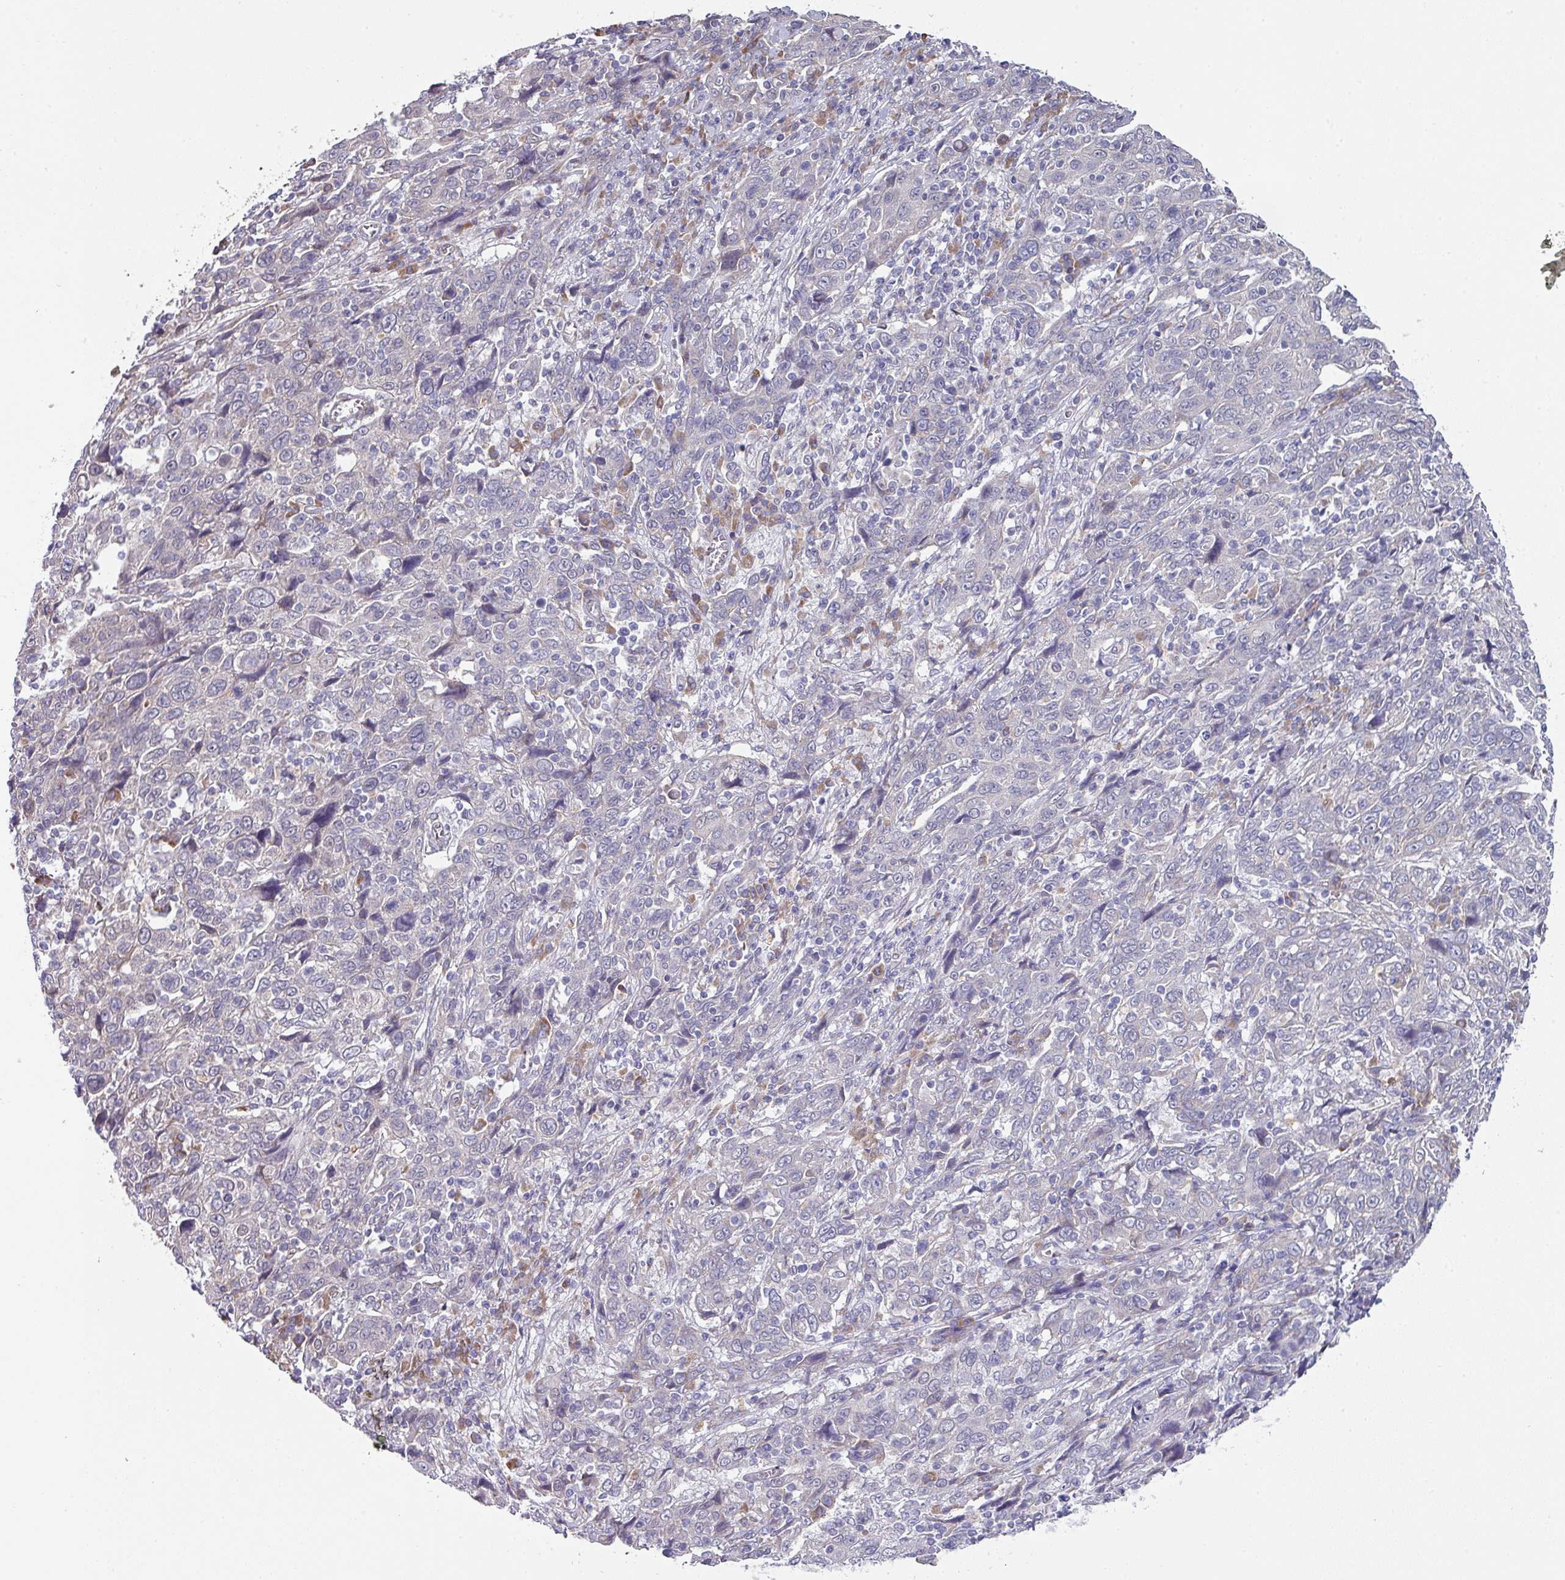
{"staining": {"intensity": "negative", "quantity": "none", "location": "none"}, "tissue": "cervical cancer", "cell_type": "Tumor cells", "image_type": "cancer", "snomed": [{"axis": "morphology", "description": "Squamous cell carcinoma, NOS"}, {"axis": "topography", "description": "Cervix"}], "caption": "IHC of cervical cancer (squamous cell carcinoma) demonstrates no staining in tumor cells.", "gene": "TMED5", "patient": {"sex": "female", "age": 46}}